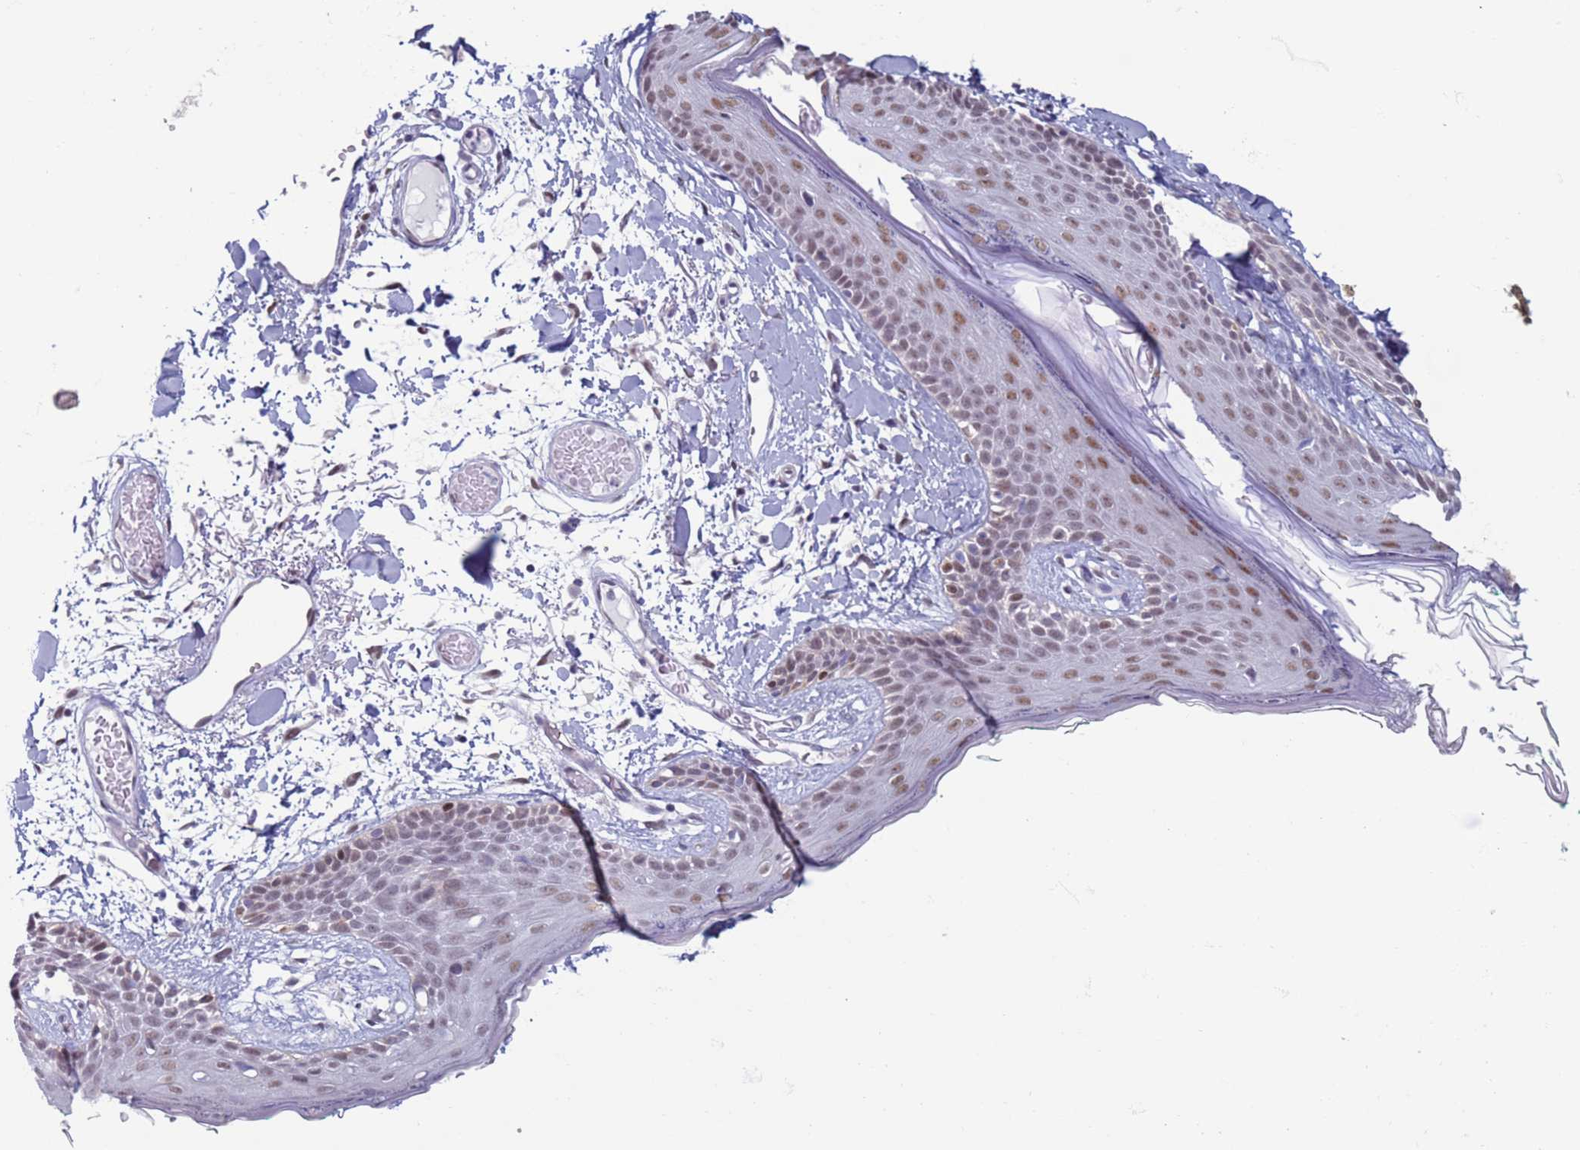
{"staining": {"intensity": "weak", "quantity": ">75%", "location": "nuclear"}, "tissue": "skin", "cell_type": "Fibroblasts", "image_type": "normal", "snomed": [{"axis": "morphology", "description": "Normal tissue, NOS"}, {"axis": "topography", "description": "Skin"}], "caption": "Normal skin was stained to show a protein in brown. There is low levels of weak nuclear expression in approximately >75% of fibroblasts.", "gene": "SAE1", "patient": {"sex": "male", "age": 79}}